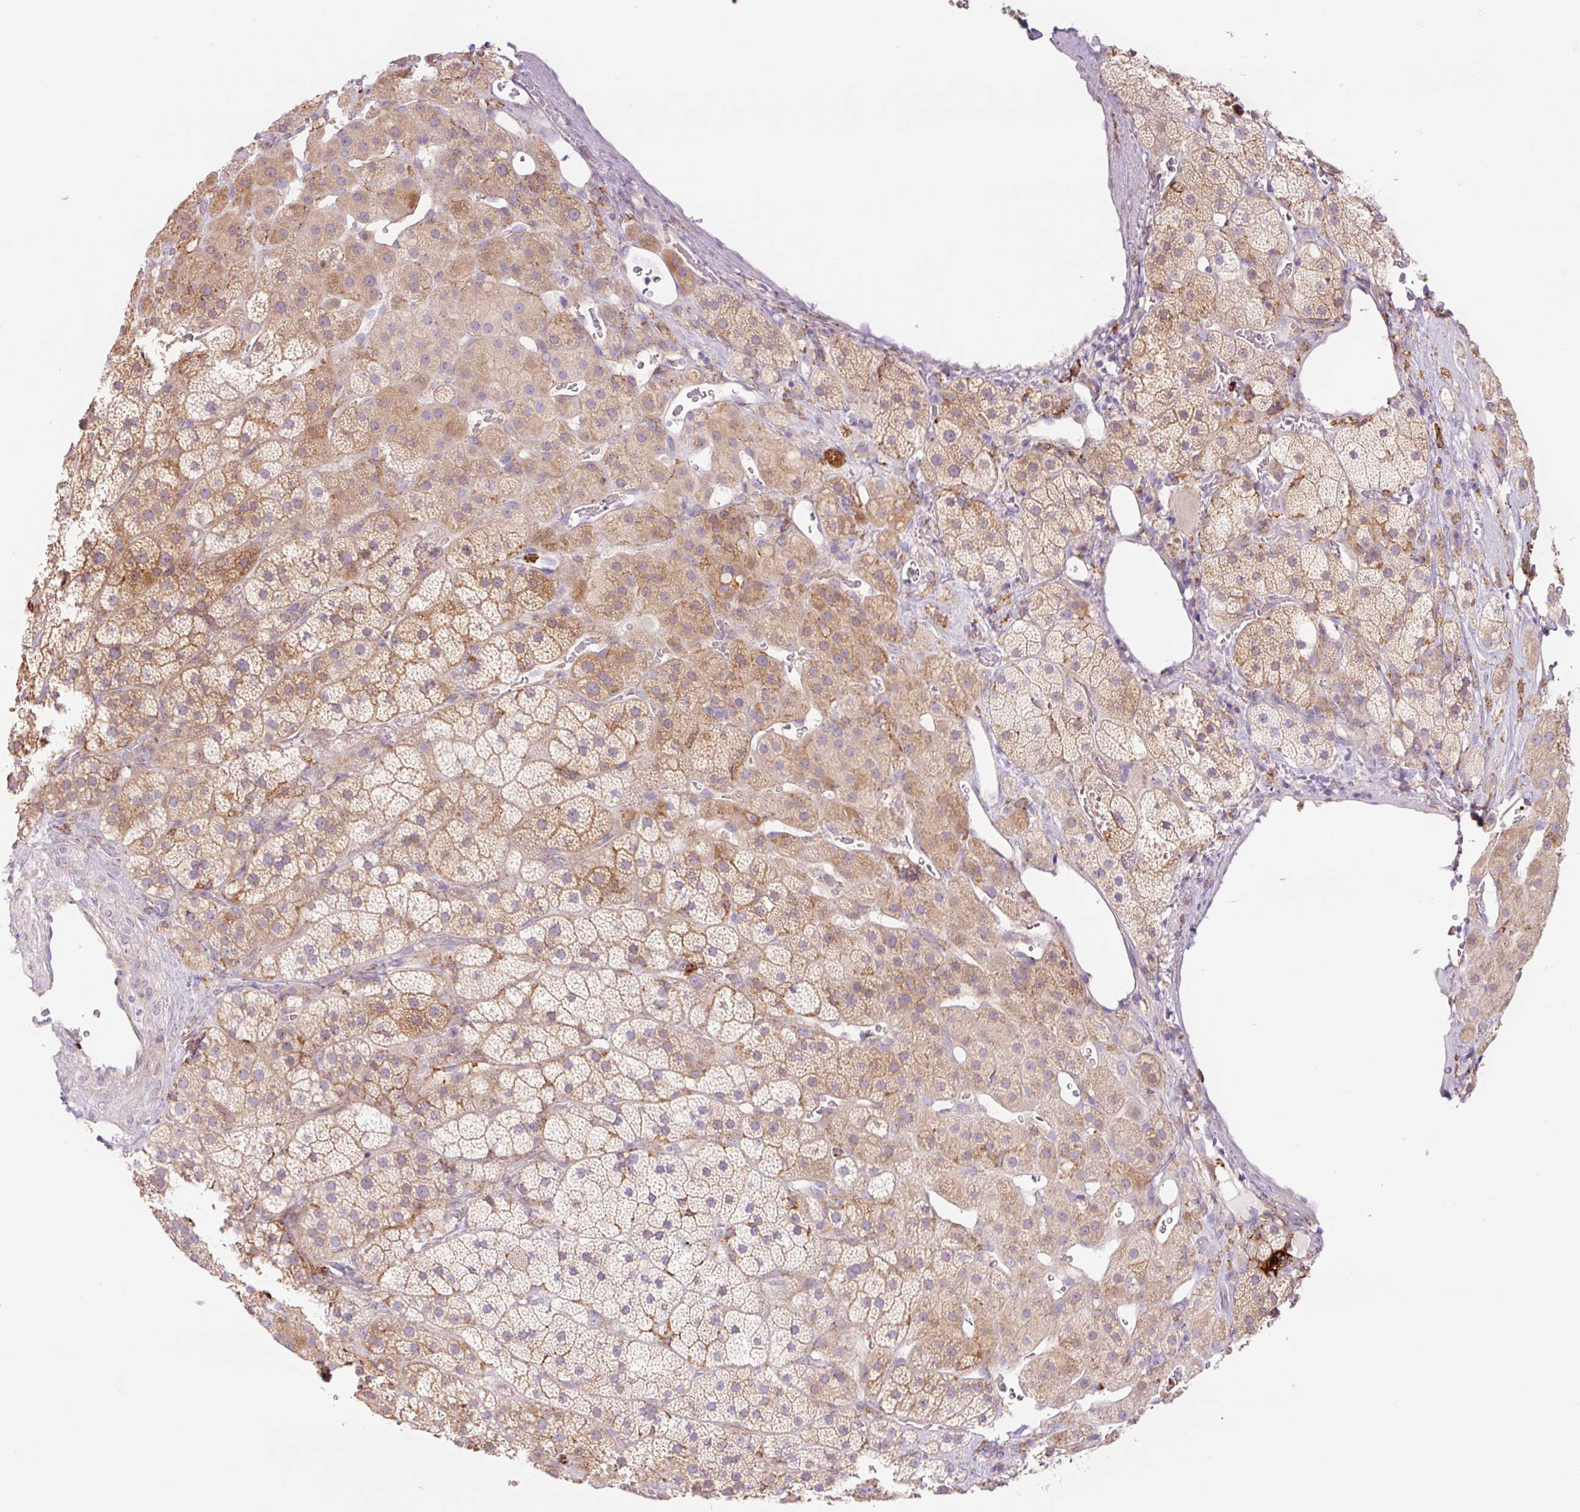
{"staining": {"intensity": "moderate", "quantity": ">75%", "location": "cytoplasmic/membranous"}, "tissue": "adrenal gland", "cell_type": "Glandular cells", "image_type": "normal", "snomed": [{"axis": "morphology", "description": "Normal tissue, NOS"}, {"axis": "topography", "description": "Adrenal gland"}], "caption": "Immunohistochemistry (DAB (3,3'-diaminobenzidine)) staining of normal adrenal gland reveals moderate cytoplasmic/membranous protein expression in approximately >75% of glandular cells. (DAB (3,3'-diaminobenzidine) = brown stain, brightfield microscopy at high magnification).", "gene": "SH2D6", "patient": {"sex": "male", "age": 57}}